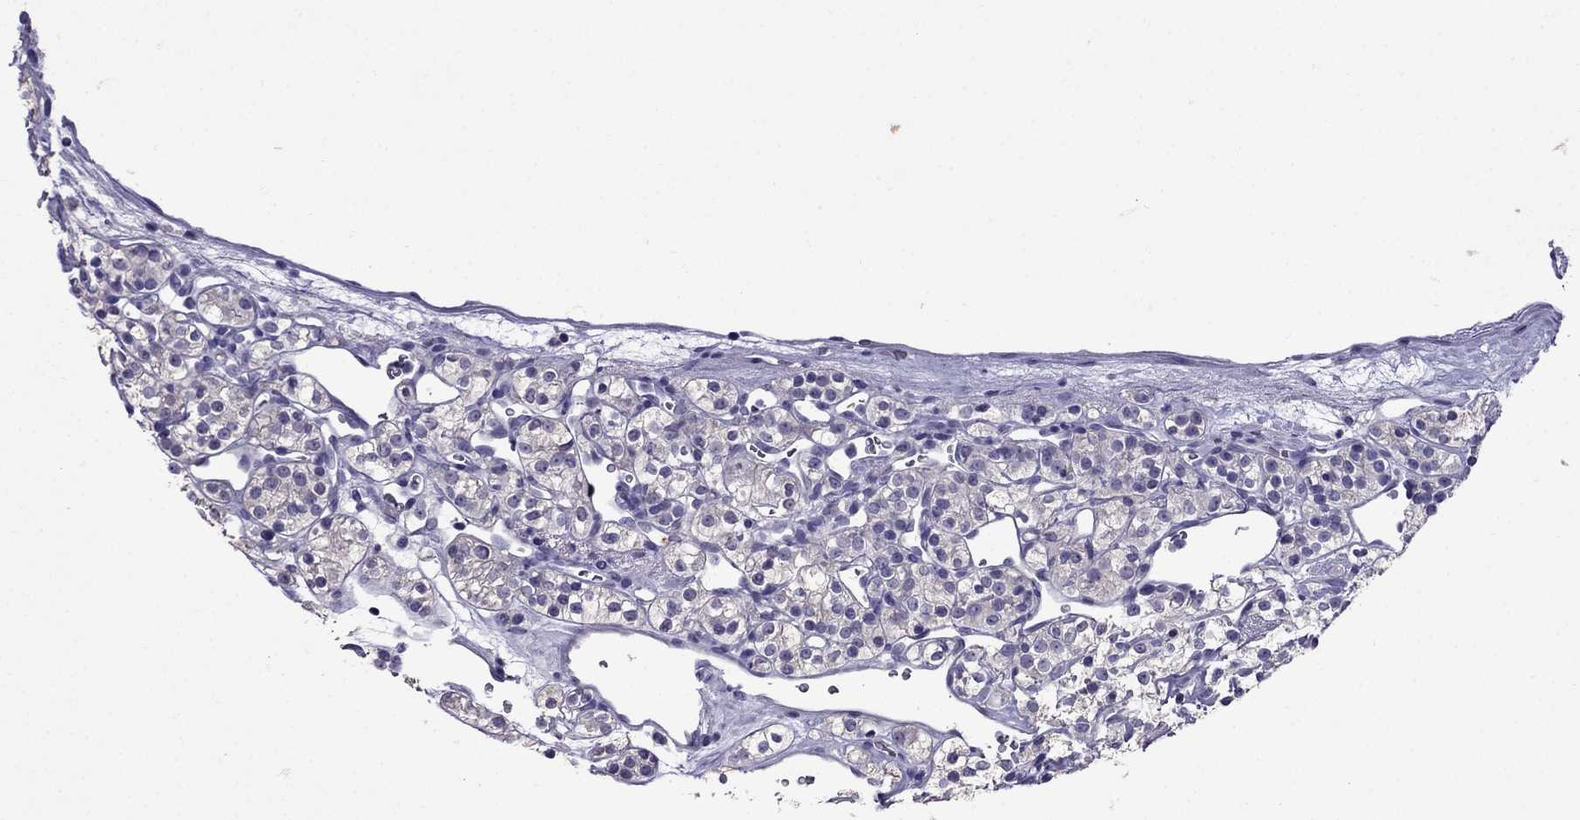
{"staining": {"intensity": "negative", "quantity": "none", "location": "none"}, "tissue": "renal cancer", "cell_type": "Tumor cells", "image_type": "cancer", "snomed": [{"axis": "morphology", "description": "Adenocarcinoma, NOS"}, {"axis": "topography", "description": "Kidney"}], "caption": "Immunohistochemical staining of renal cancer (adenocarcinoma) reveals no significant expression in tumor cells. (Immunohistochemistry, brightfield microscopy, high magnification).", "gene": "OLFM4", "patient": {"sex": "male", "age": 77}}